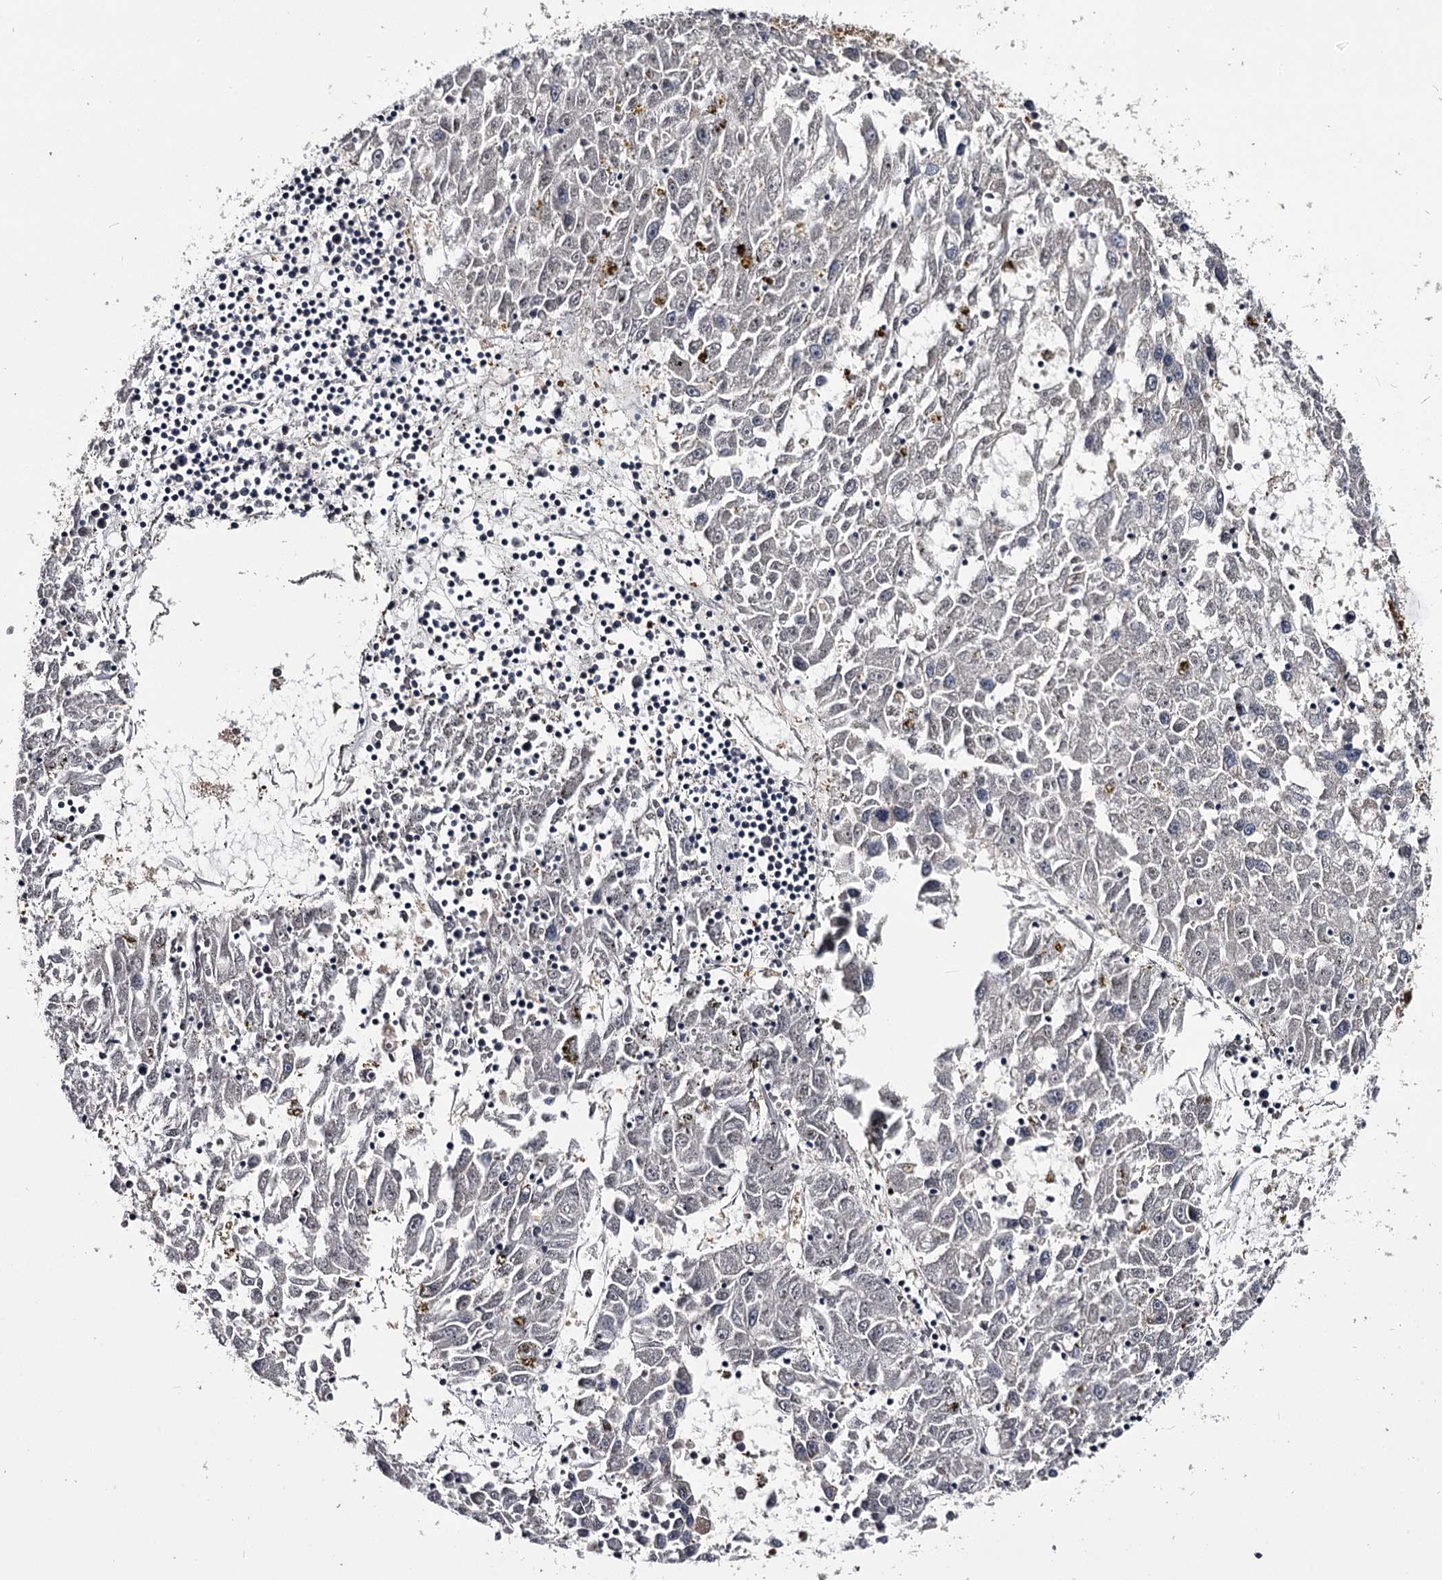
{"staining": {"intensity": "negative", "quantity": "none", "location": "none"}, "tissue": "liver cancer", "cell_type": "Tumor cells", "image_type": "cancer", "snomed": [{"axis": "morphology", "description": "Carcinoma, Hepatocellular, NOS"}, {"axis": "topography", "description": "Liver"}], "caption": "Tumor cells are negative for brown protein staining in liver hepatocellular carcinoma.", "gene": "GSTO1", "patient": {"sex": "male", "age": 49}}